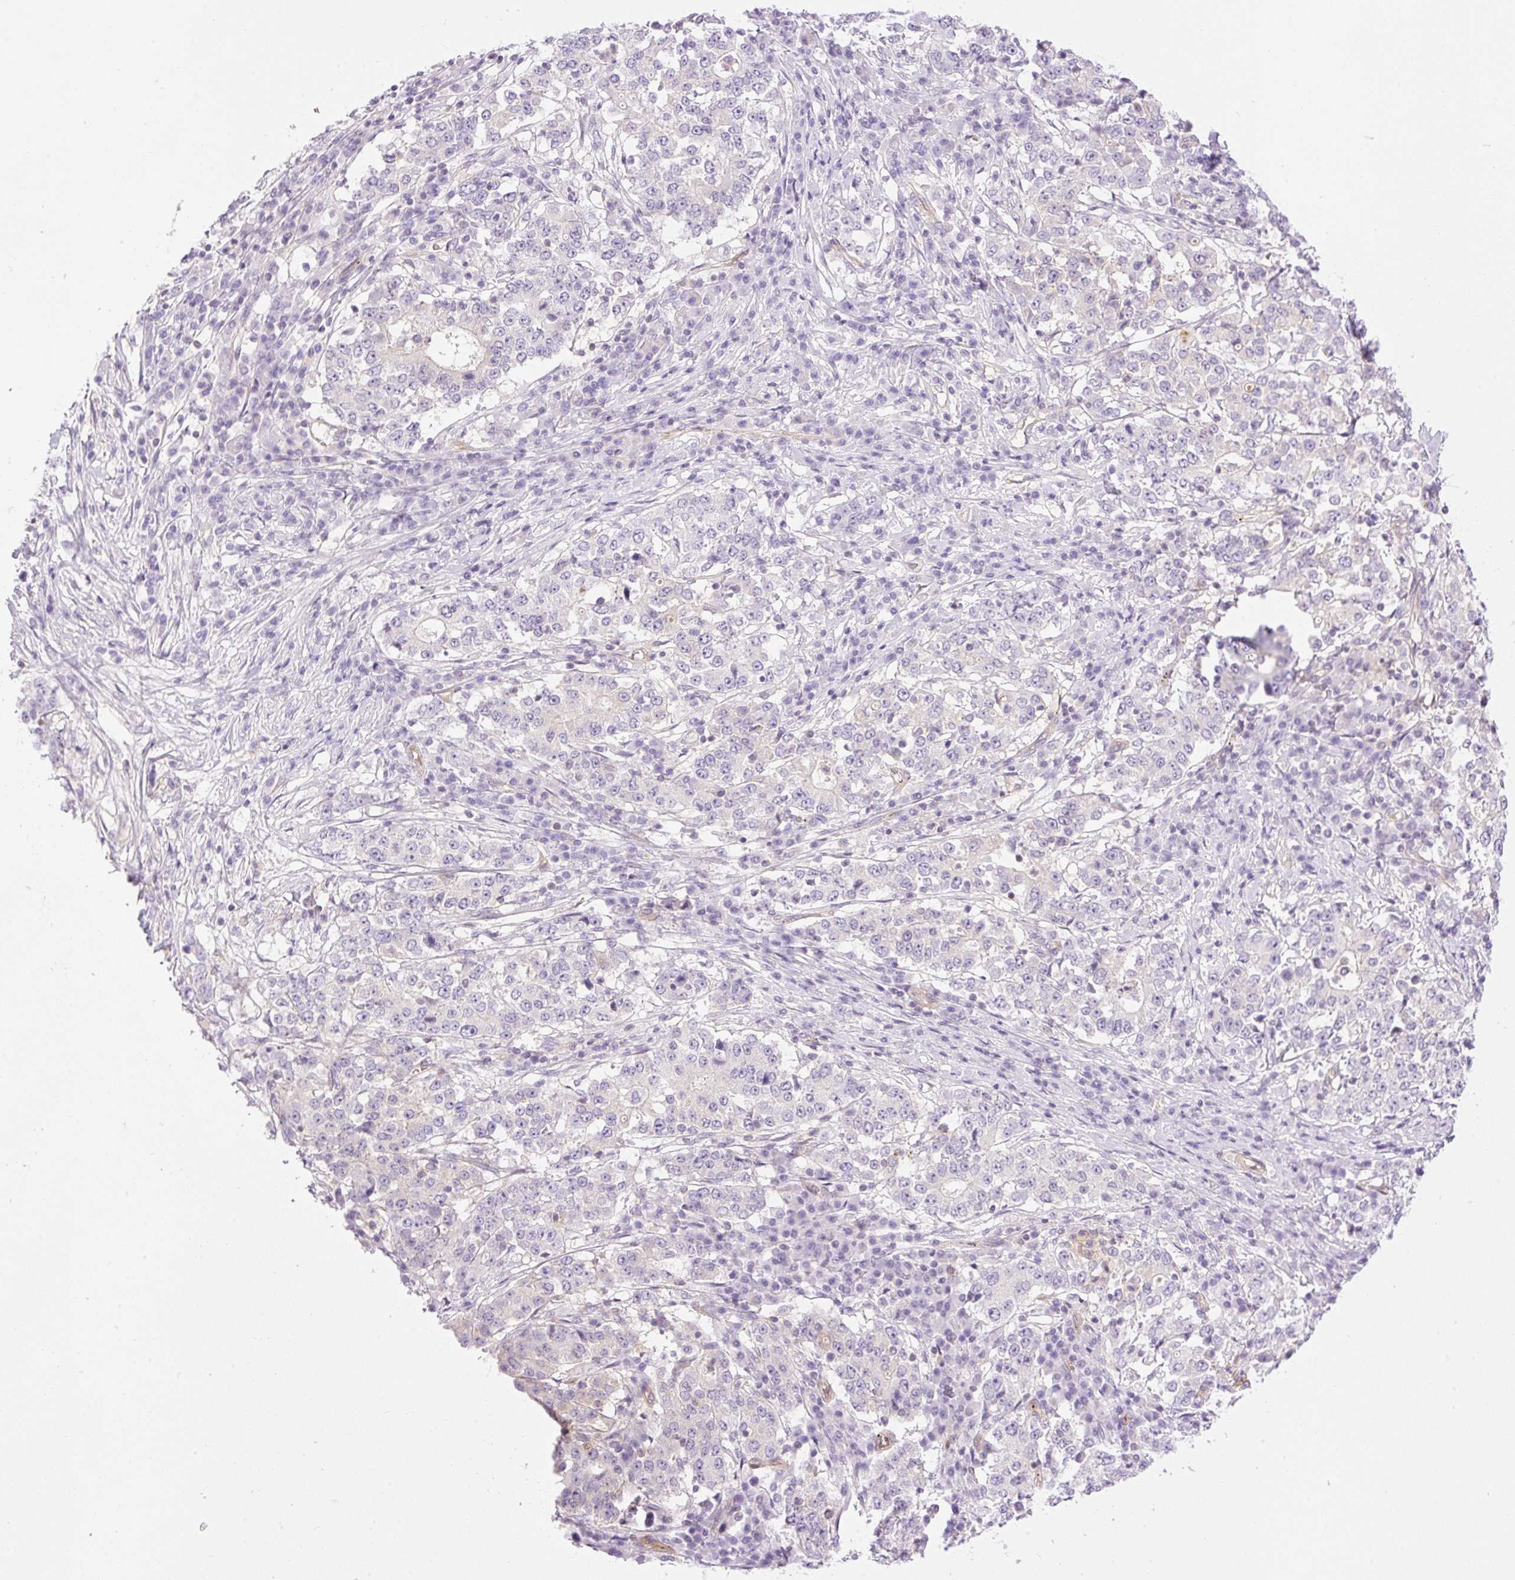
{"staining": {"intensity": "negative", "quantity": "none", "location": "none"}, "tissue": "stomach cancer", "cell_type": "Tumor cells", "image_type": "cancer", "snomed": [{"axis": "morphology", "description": "Adenocarcinoma, NOS"}, {"axis": "topography", "description": "Stomach"}], "caption": "This is a photomicrograph of immunohistochemistry staining of stomach adenocarcinoma, which shows no staining in tumor cells. Nuclei are stained in blue.", "gene": "EHD3", "patient": {"sex": "male", "age": 59}}